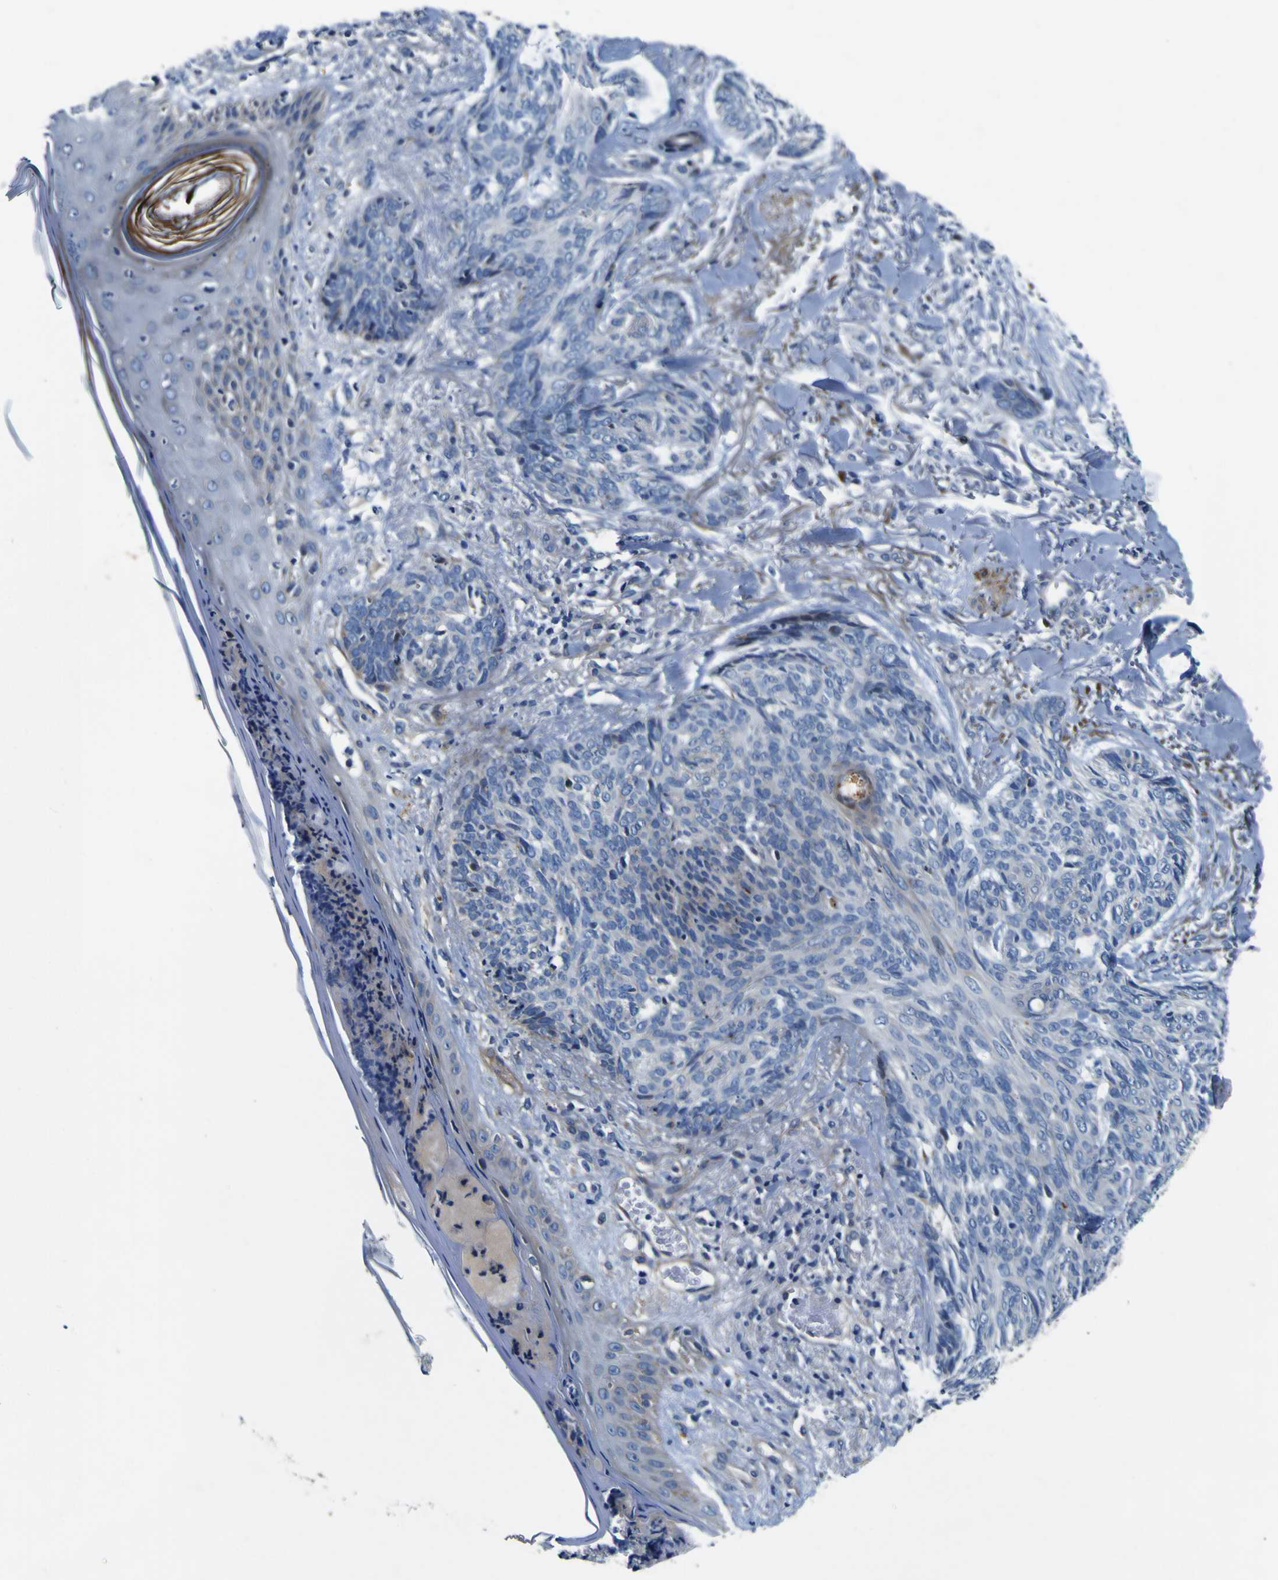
{"staining": {"intensity": "weak", "quantity": "<25%", "location": "cytoplasmic/membranous"}, "tissue": "skin cancer", "cell_type": "Tumor cells", "image_type": "cancer", "snomed": [{"axis": "morphology", "description": "Basal cell carcinoma"}, {"axis": "topography", "description": "Skin"}], "caption": "An immunohistochemistry image of basal cell carcinoma (skin) is shown. There is no staining in tumor cells of basal cell carcinoma (skin).", "gene": "AGAP3", "patient": {"sex": "male", "age": 43}}